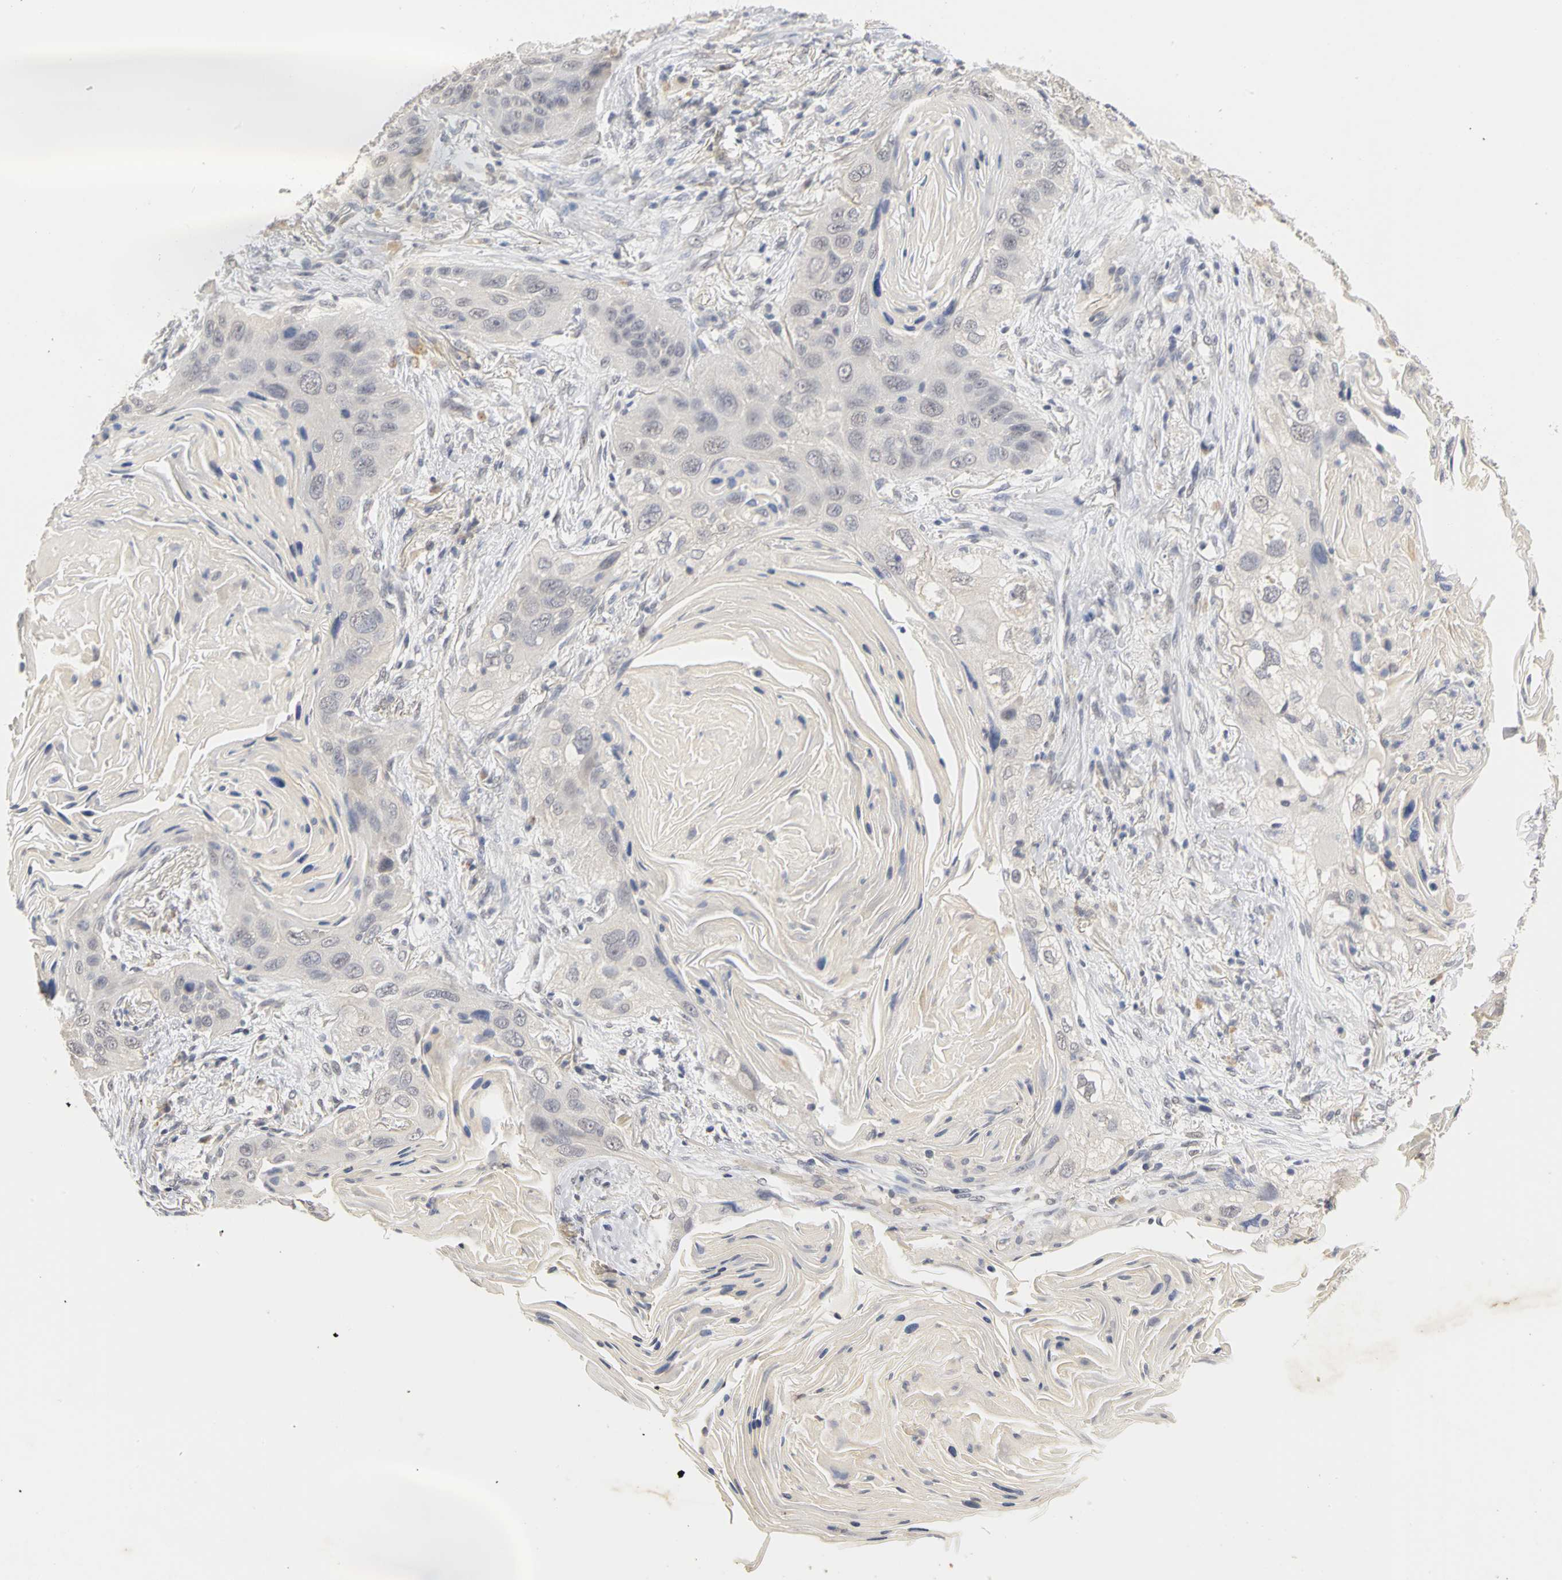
{"staining": {"intensity": "negative", "quantity": "none", "location": "none"}, "tissue": "lung cancer", "cell_type": "Tumor cells", "image_type": "cancer", "snomed": [{"axis": "morphology", "description": "Squamous cell carcinoma, NOS"}, {"axis": "topography", "description": "Lung"}], "caption": "Protein analysis of lung cancer (squamous cell carcinoma) reveals no significant positivity in tumor cells.", "gene": "PGR", "patient": {"sex": "female", "age": 67}}